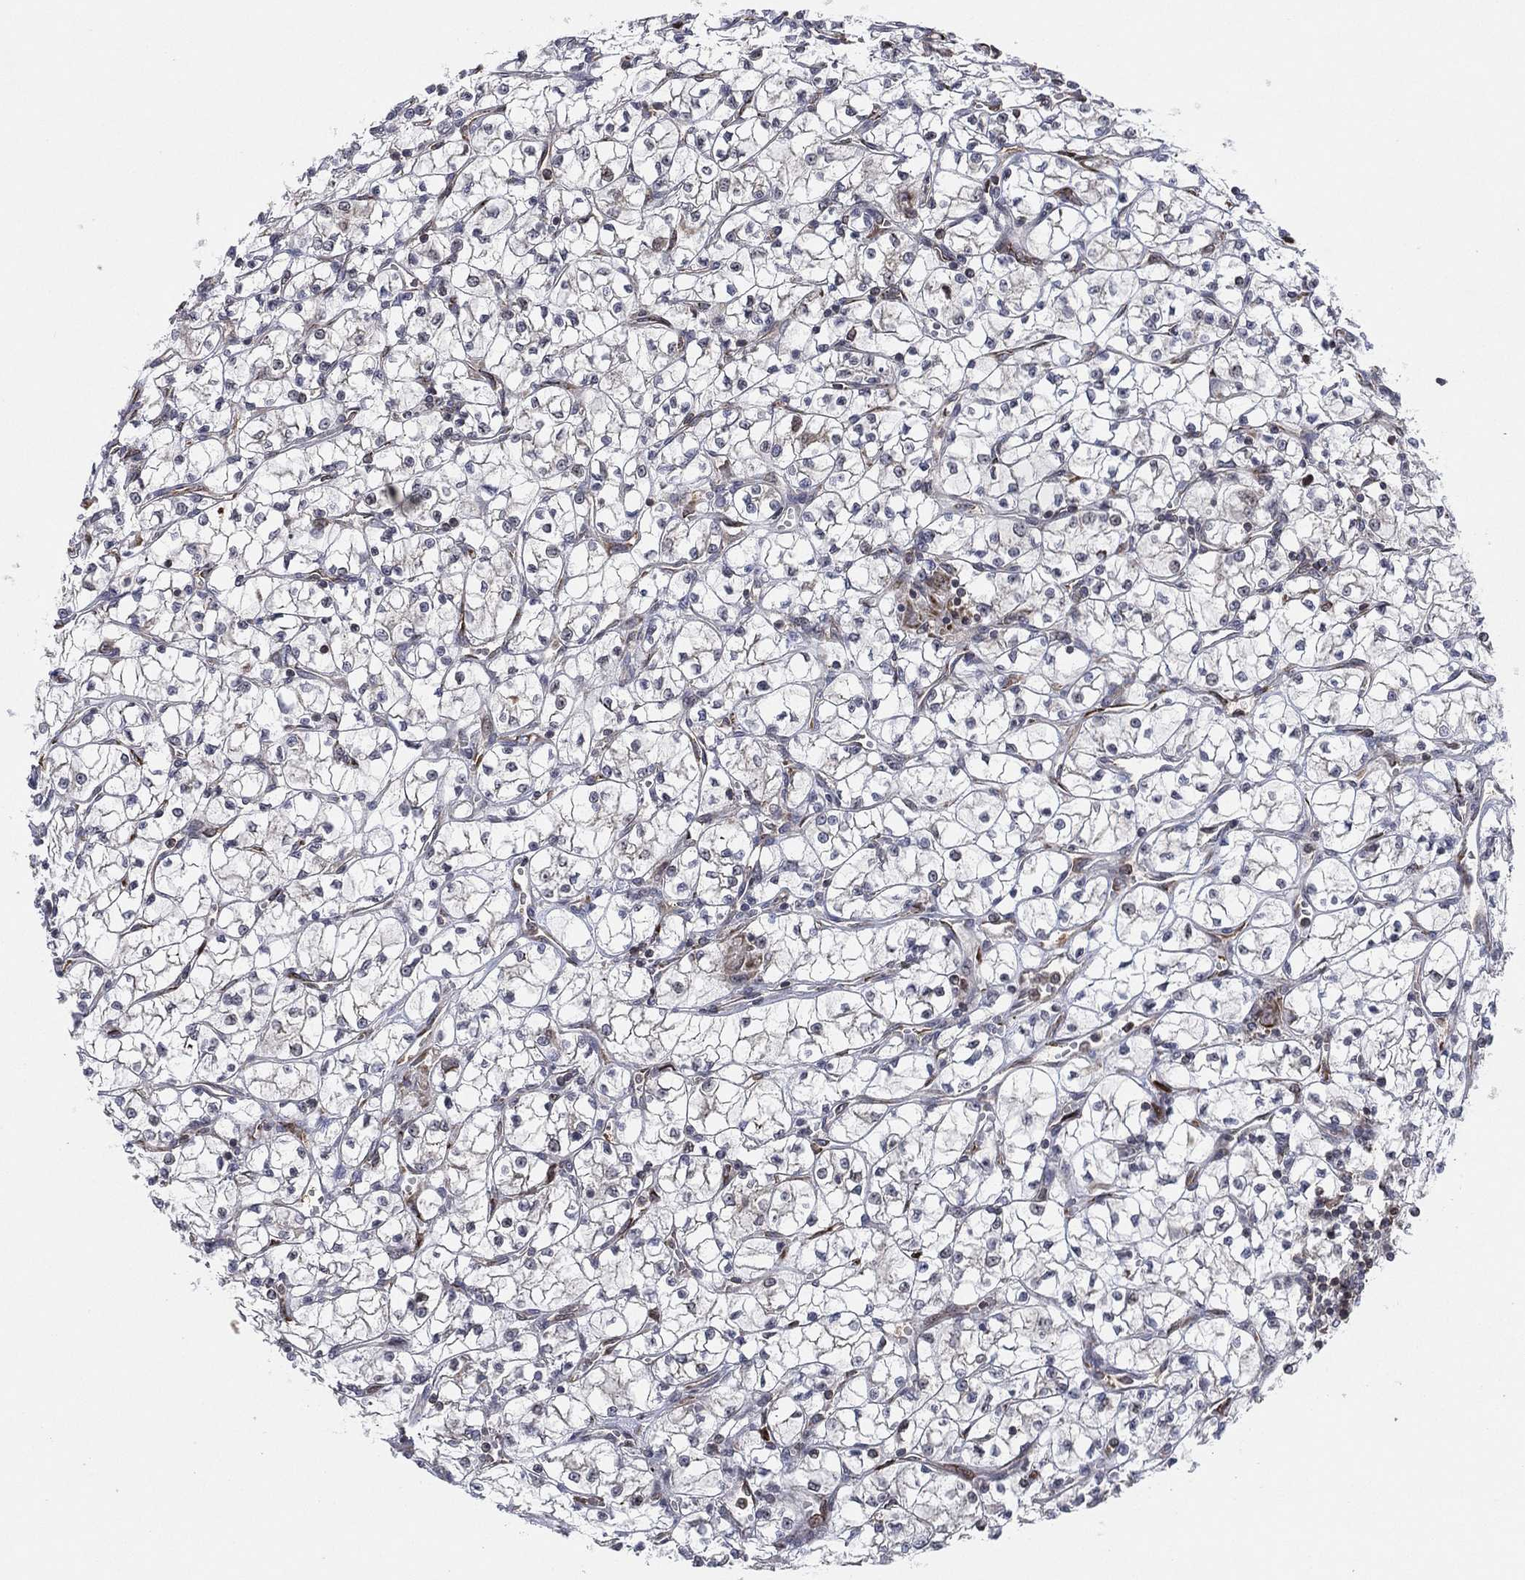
{"staining": {"intensity": "moderate", "quantity": "<25%", "location": "cytoplasmic/membranous"}, "tissue": "renal cancer", "cell_type": "Tumor cells", "image_type": "cancer", "snomed": [{"axis": "morphology", "description": "Adenocarcinoma, NOS"}, {"axis": "topography", "description": "Kidney"}], "caption": "IHC (DAB (3,3'-diaminobenzidine)) staining of human renal cancer (adenocarcinoma) displays moderate cytoplasmic/membranous protein staining in approximately <25% of tumor cells.", "gene": "TMCO1", "patient": {"sex": "female", "age": 64}}